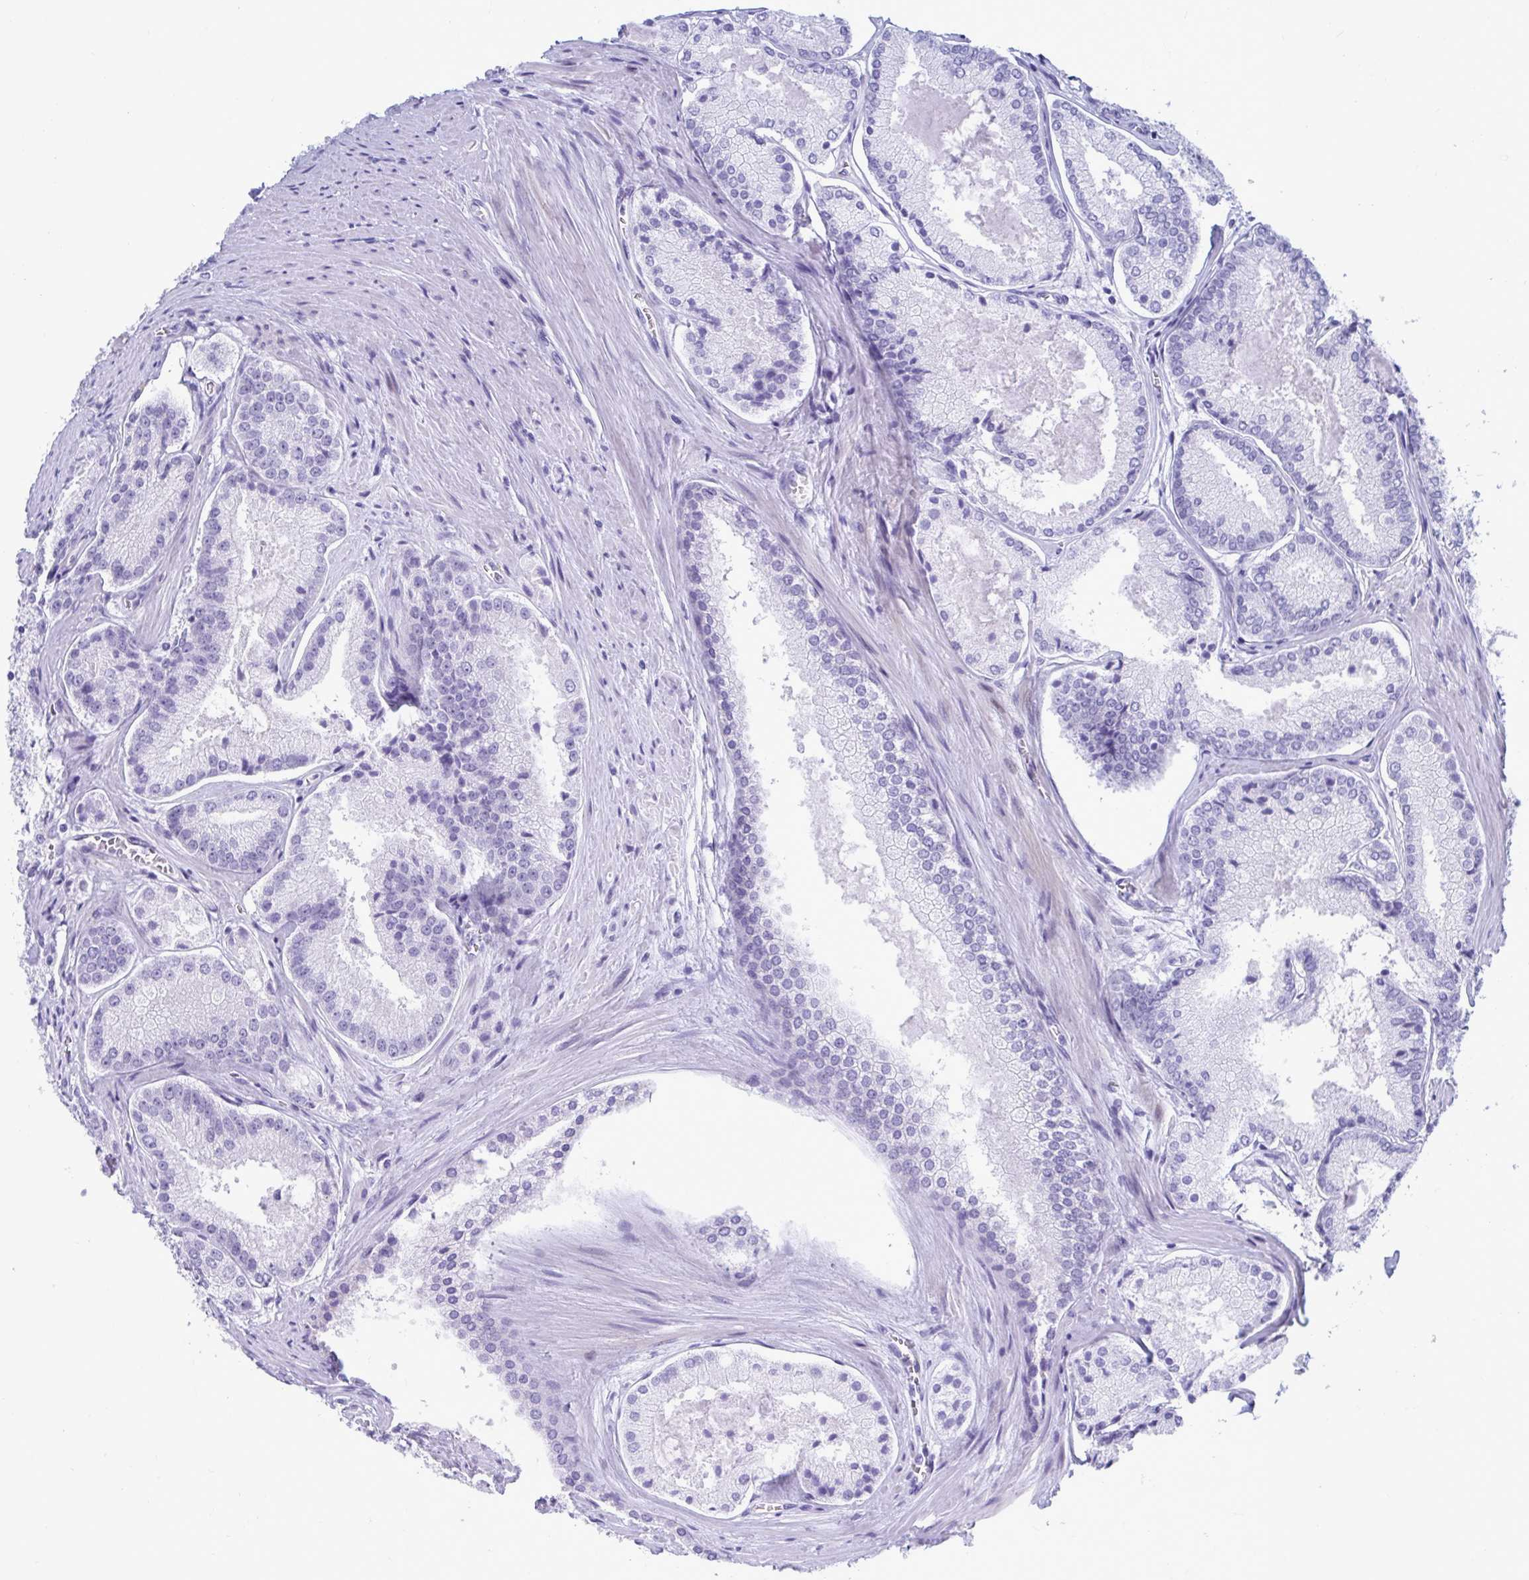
{"staining": {"intensity": "negative", "quantity": "none", "location": "none"}, "tissue": "prostate cancer", "cell_type": "Tumor cells", "image_type": "cancer", "snomed": [{"axis": "morphology", "description": "Adenocarcinoma, High grade"}, {"axis": "topography", "description": "Prostate"}], "caption": "The photomicrograph exhibits no staining of tumor cells in prostate cancer (adenocarcinoma (high-grade)). Brightfield microscopy of IHC stained with DAB (brown) and hematoxylin (blue), captured at high magnification.", "gene": "TTC30B", "patient": {"sex": "male", "age": 73}}